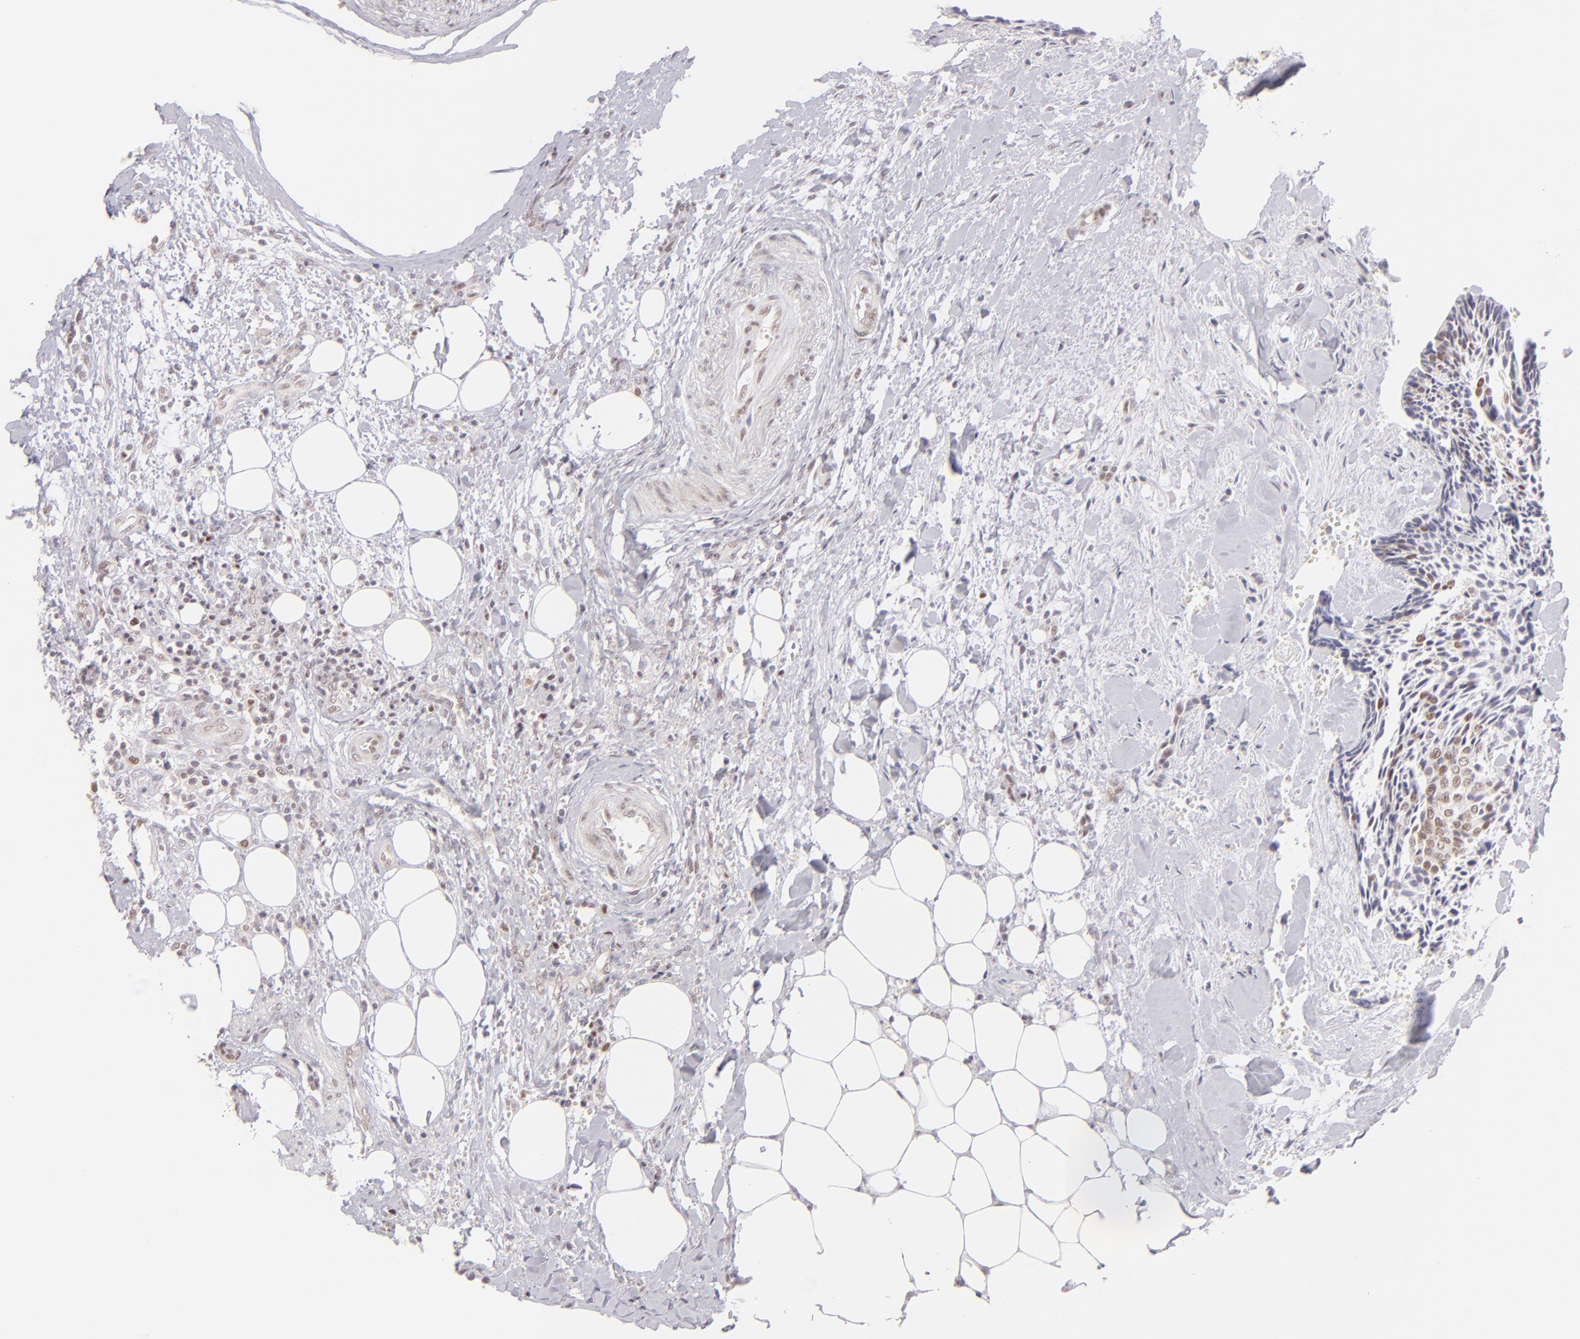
{"staining": {"intensity": "moderate", "quantity": "25%-75%", "location": "nuclear"}, "tissue": "head and neck cancer", "cell_type": "Tumor cells", "image_type": "cancer", "snomed": [{"axis": "morphology", "description": "Squamous cell carcinoma, NOS"}, {"axis": "topography", "description": "Salivary gland"}, {"axis": "topography", "description": "Head-Neck"}], "caption": "The photomicrograph displays immunohistochemical staining of head and neck cancer. There is moderate nuclear expression is identified in approximately 25%-75% of tumor cells.", "gene": "POU2F1", "patient": {"sex": "male", "age": 70}}